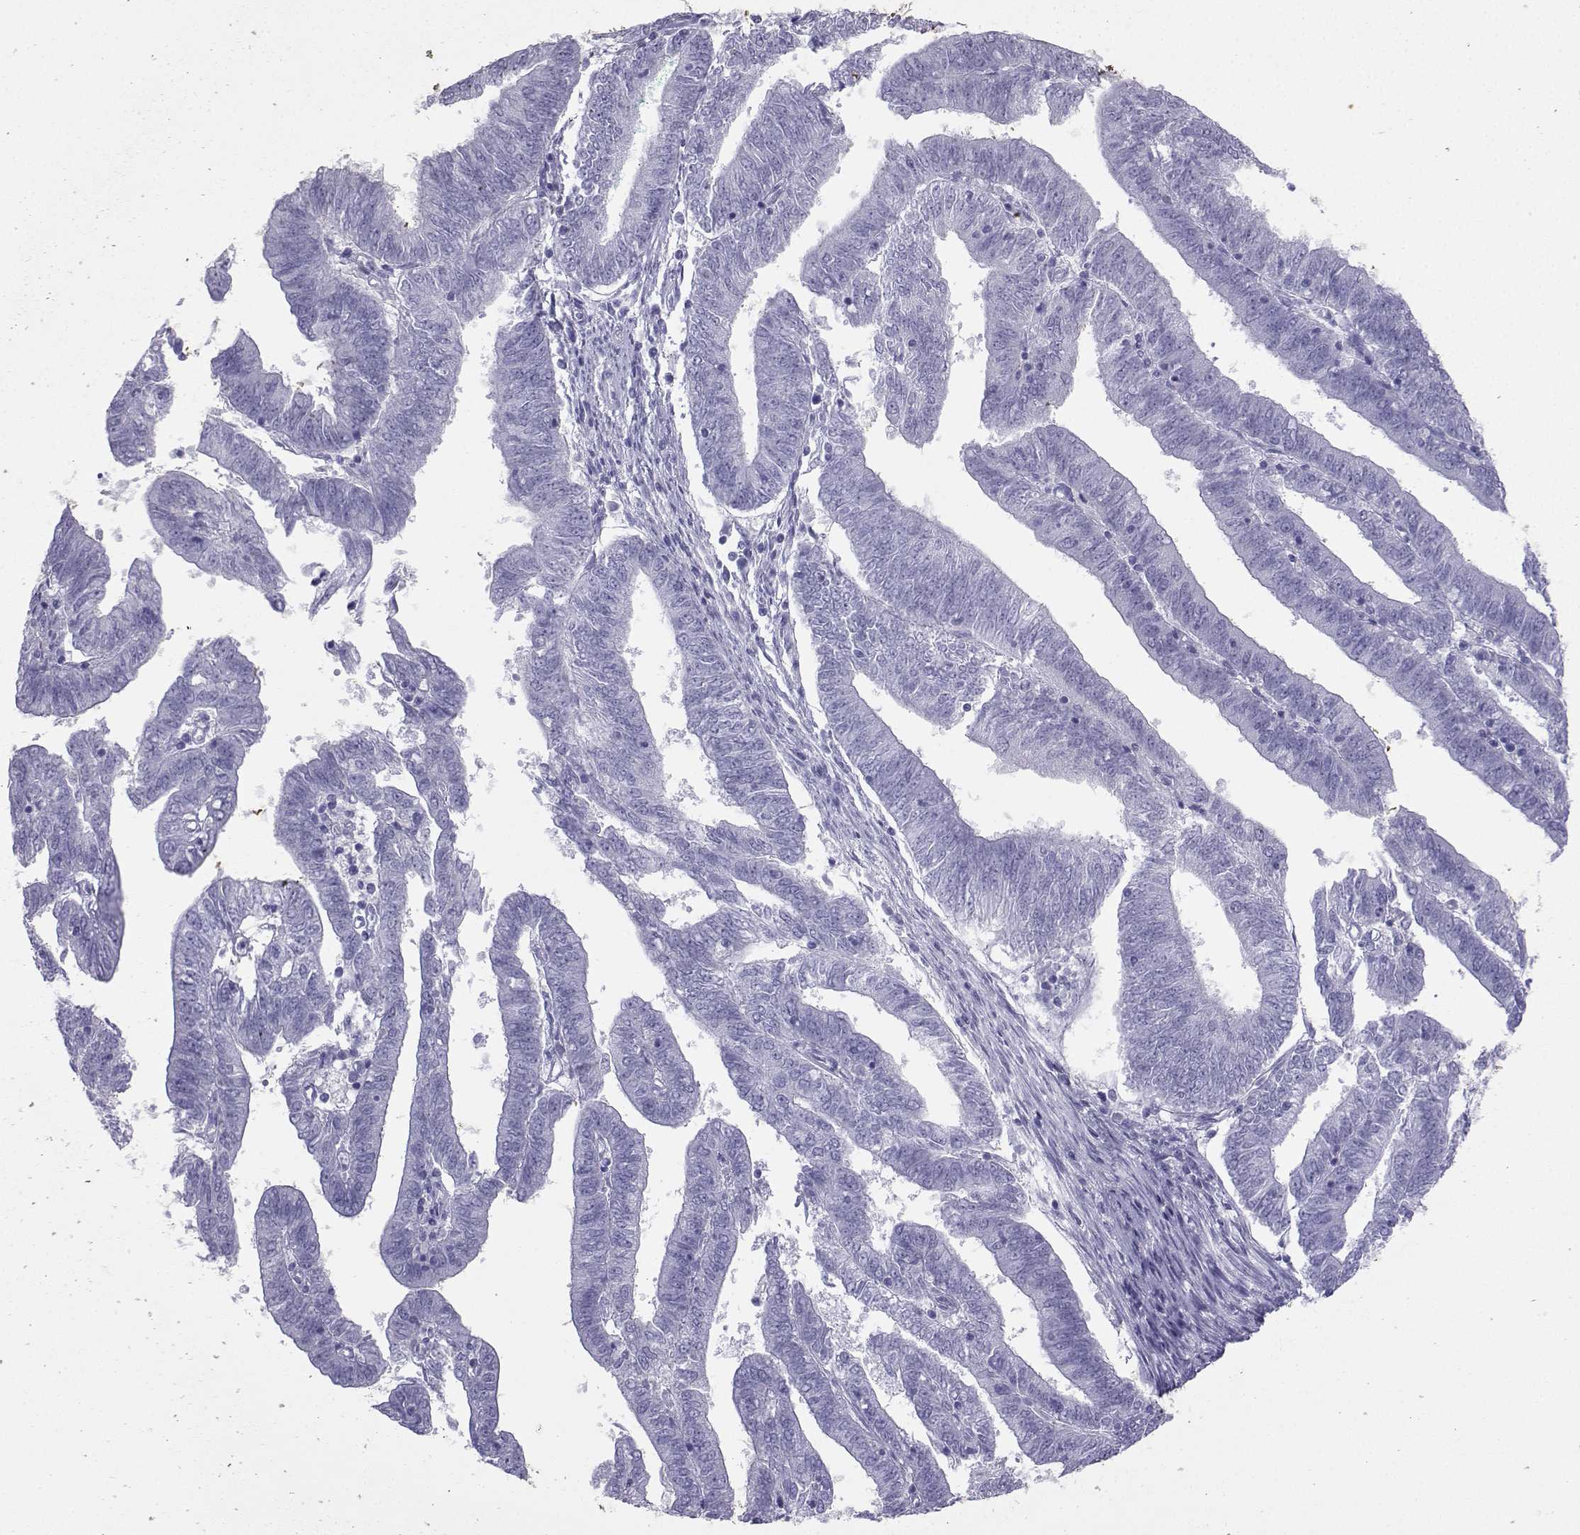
{"staining": {"intensity": "negative", "quantity": "none", "location": "none"}, "tissue": "endometrial cancer", "cell_type": "Tumor cells", "image_type": "cancer", "snomed": [{"axis": "morphology", "description": "Adenocarcinoma, NOS"}, {"axis": "topography", "description": "Endometrium"}], "caption": "Tumor cells are negative for protein expression in human endometrial cancer.", "gene": "LORICRIN", "patient": {"sex": "female", "age": 82}}